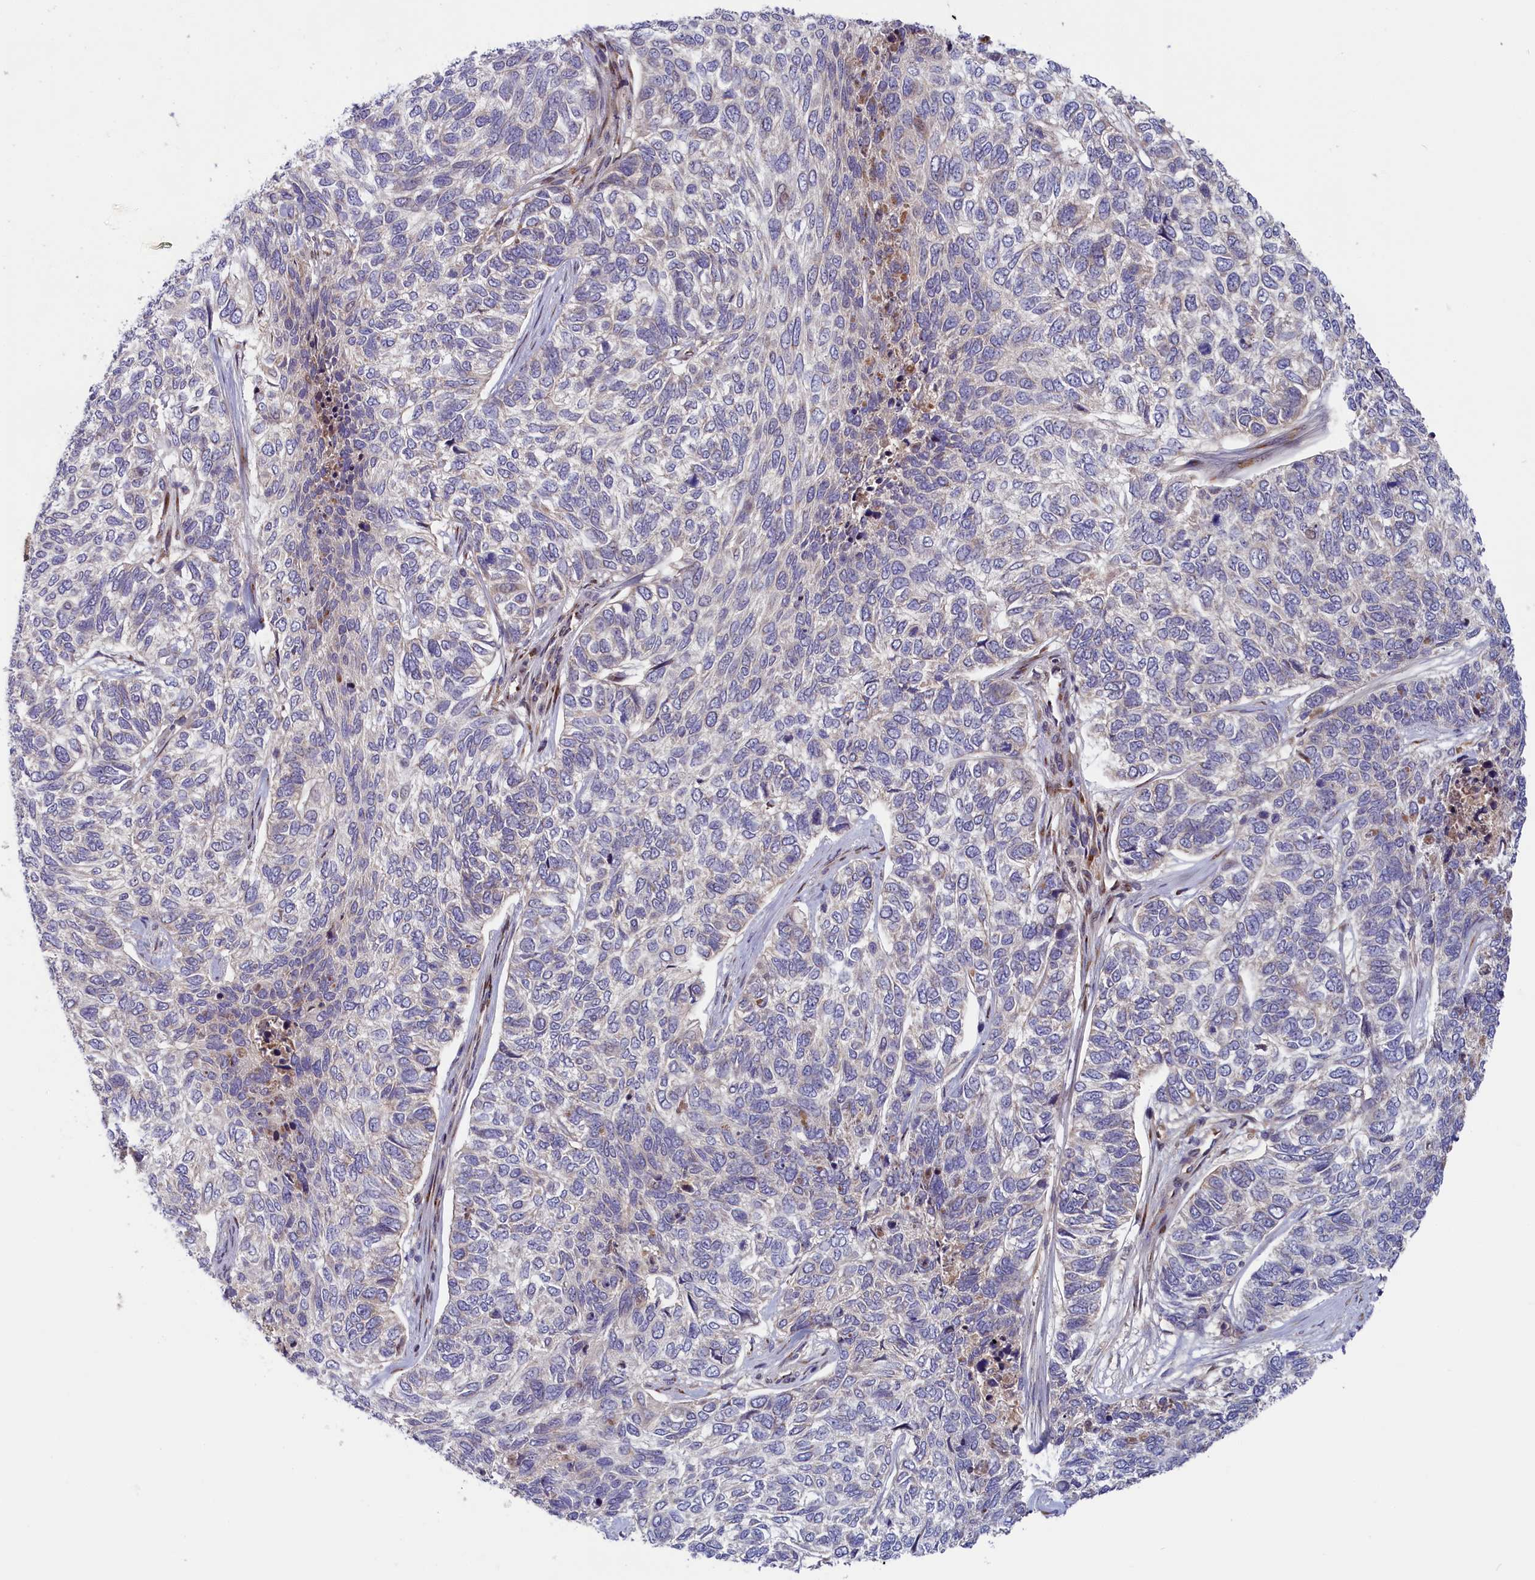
{"staining": {"intensity": "negative", "quantity": "none", "location": "none"}, "tissue": "skin cancer", "cell_type": "Tumor cells", "image_type": "cancer", "snomed": [{"axis": "morphology", "description": "Basal cell carcinoma"}, {"axis": "topography", "description": "Skin"}], "caption": "Immunohistochemistry (IHC) histopathology image of skin basal cell carcinoma stained for a protein (brown), which displays no staining in tumor cells. (Brightfield microscopy of DAB (3,3'-diaminobenzidine) immunohistochemistry at high magnification).", "gene": "CHST12", "patient": {"sex": "female", "age": 65}}